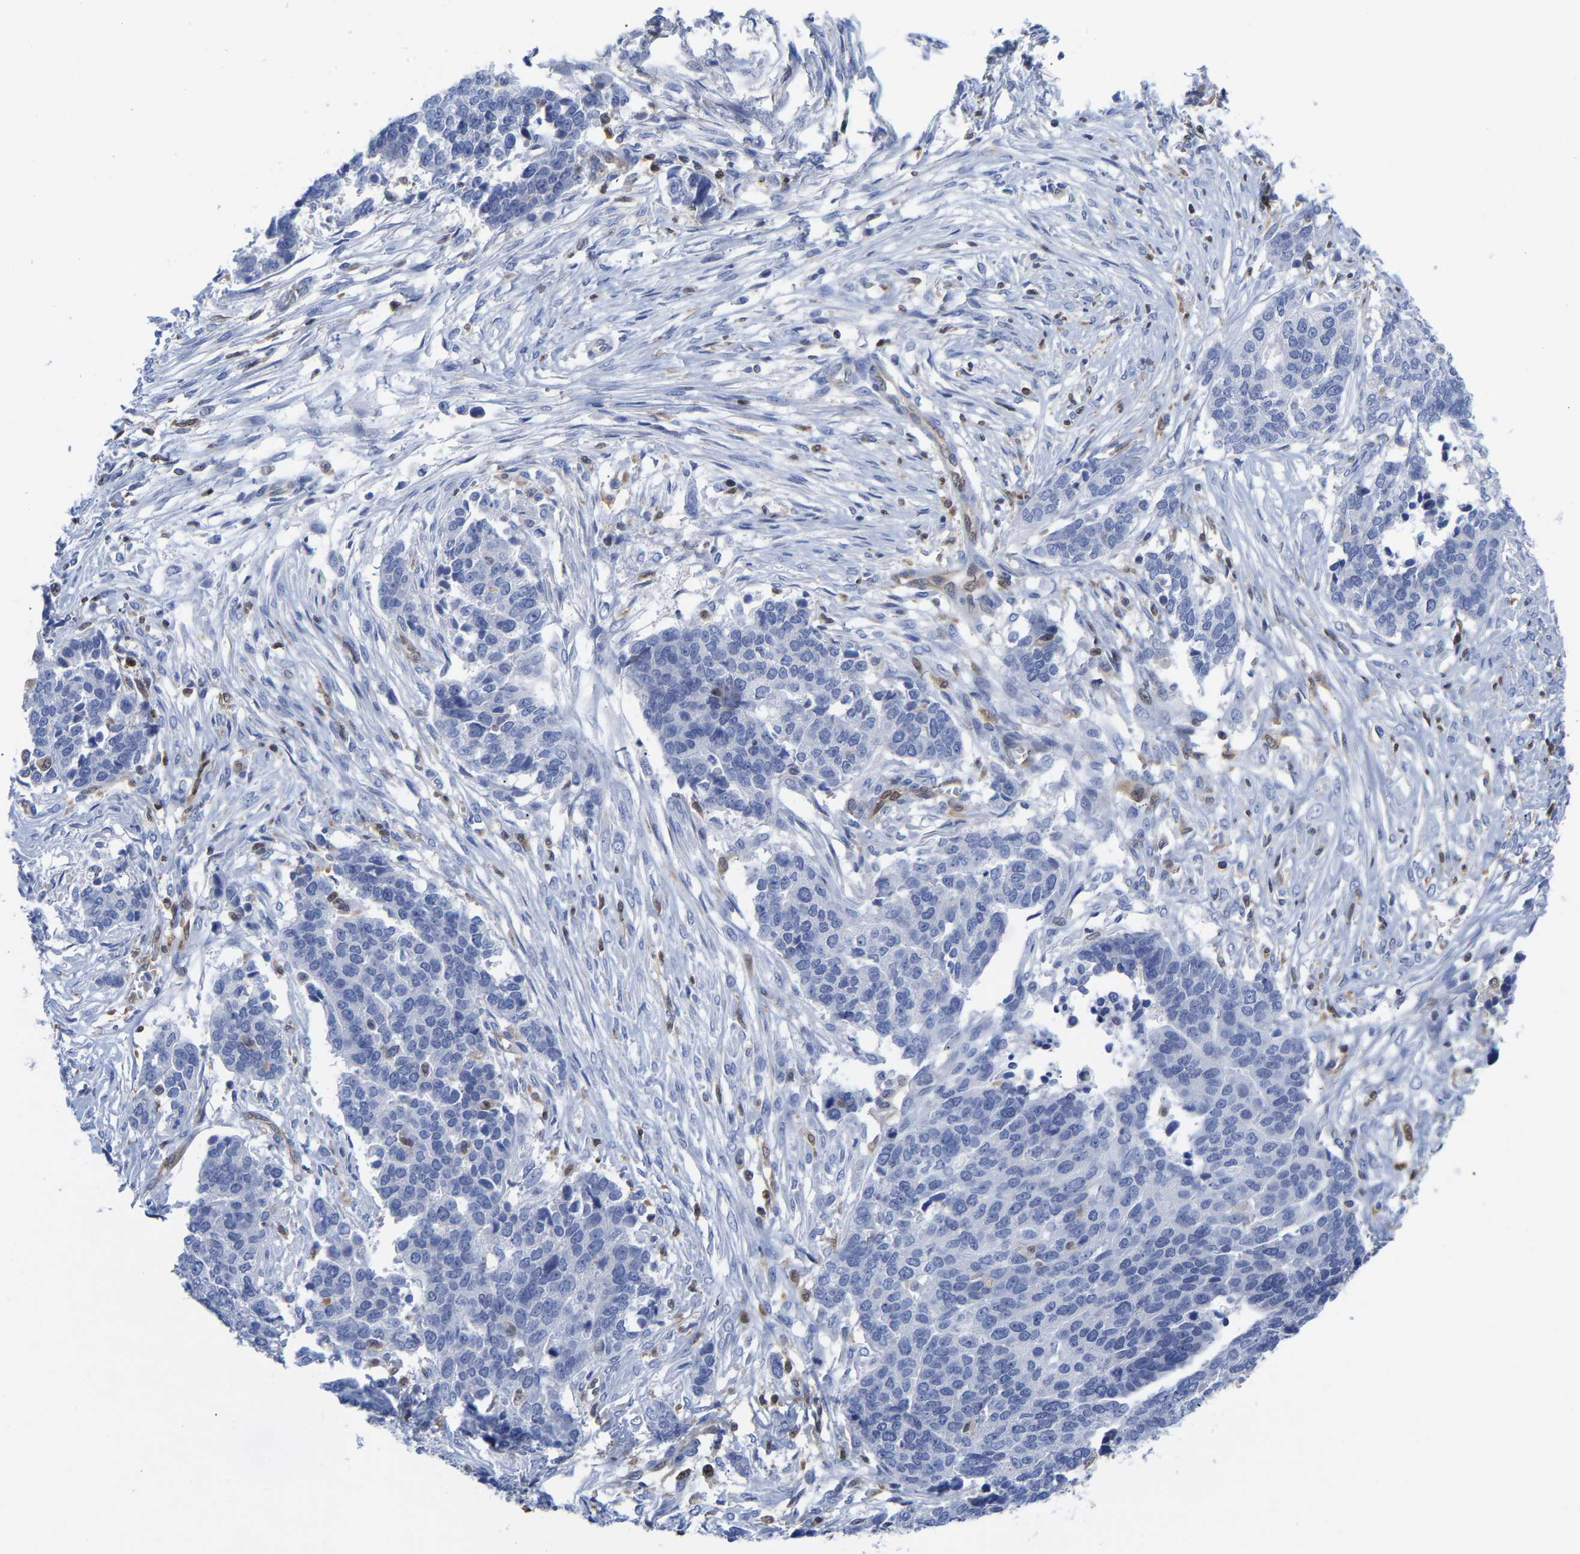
{"staining": {"intensity": "negative", "quantity": "none", "location": "none"}, "tissue": "ovarian cancer", "cell_type": "Tumor cells", "image_type": "cancer", "snomed": [{"axis": "morphology", "description": "Cystadenocarcinoma, serous, NOS"}, {"axis": "topography", "description": "Ovary"}], "caption": "Photomicrograph shows no significant protein expression in tumor cells of serous cystadenocarcinoma (ovarian).", "gene": "GIMAP4", "patient": {"sex": "female", "age": 44}}